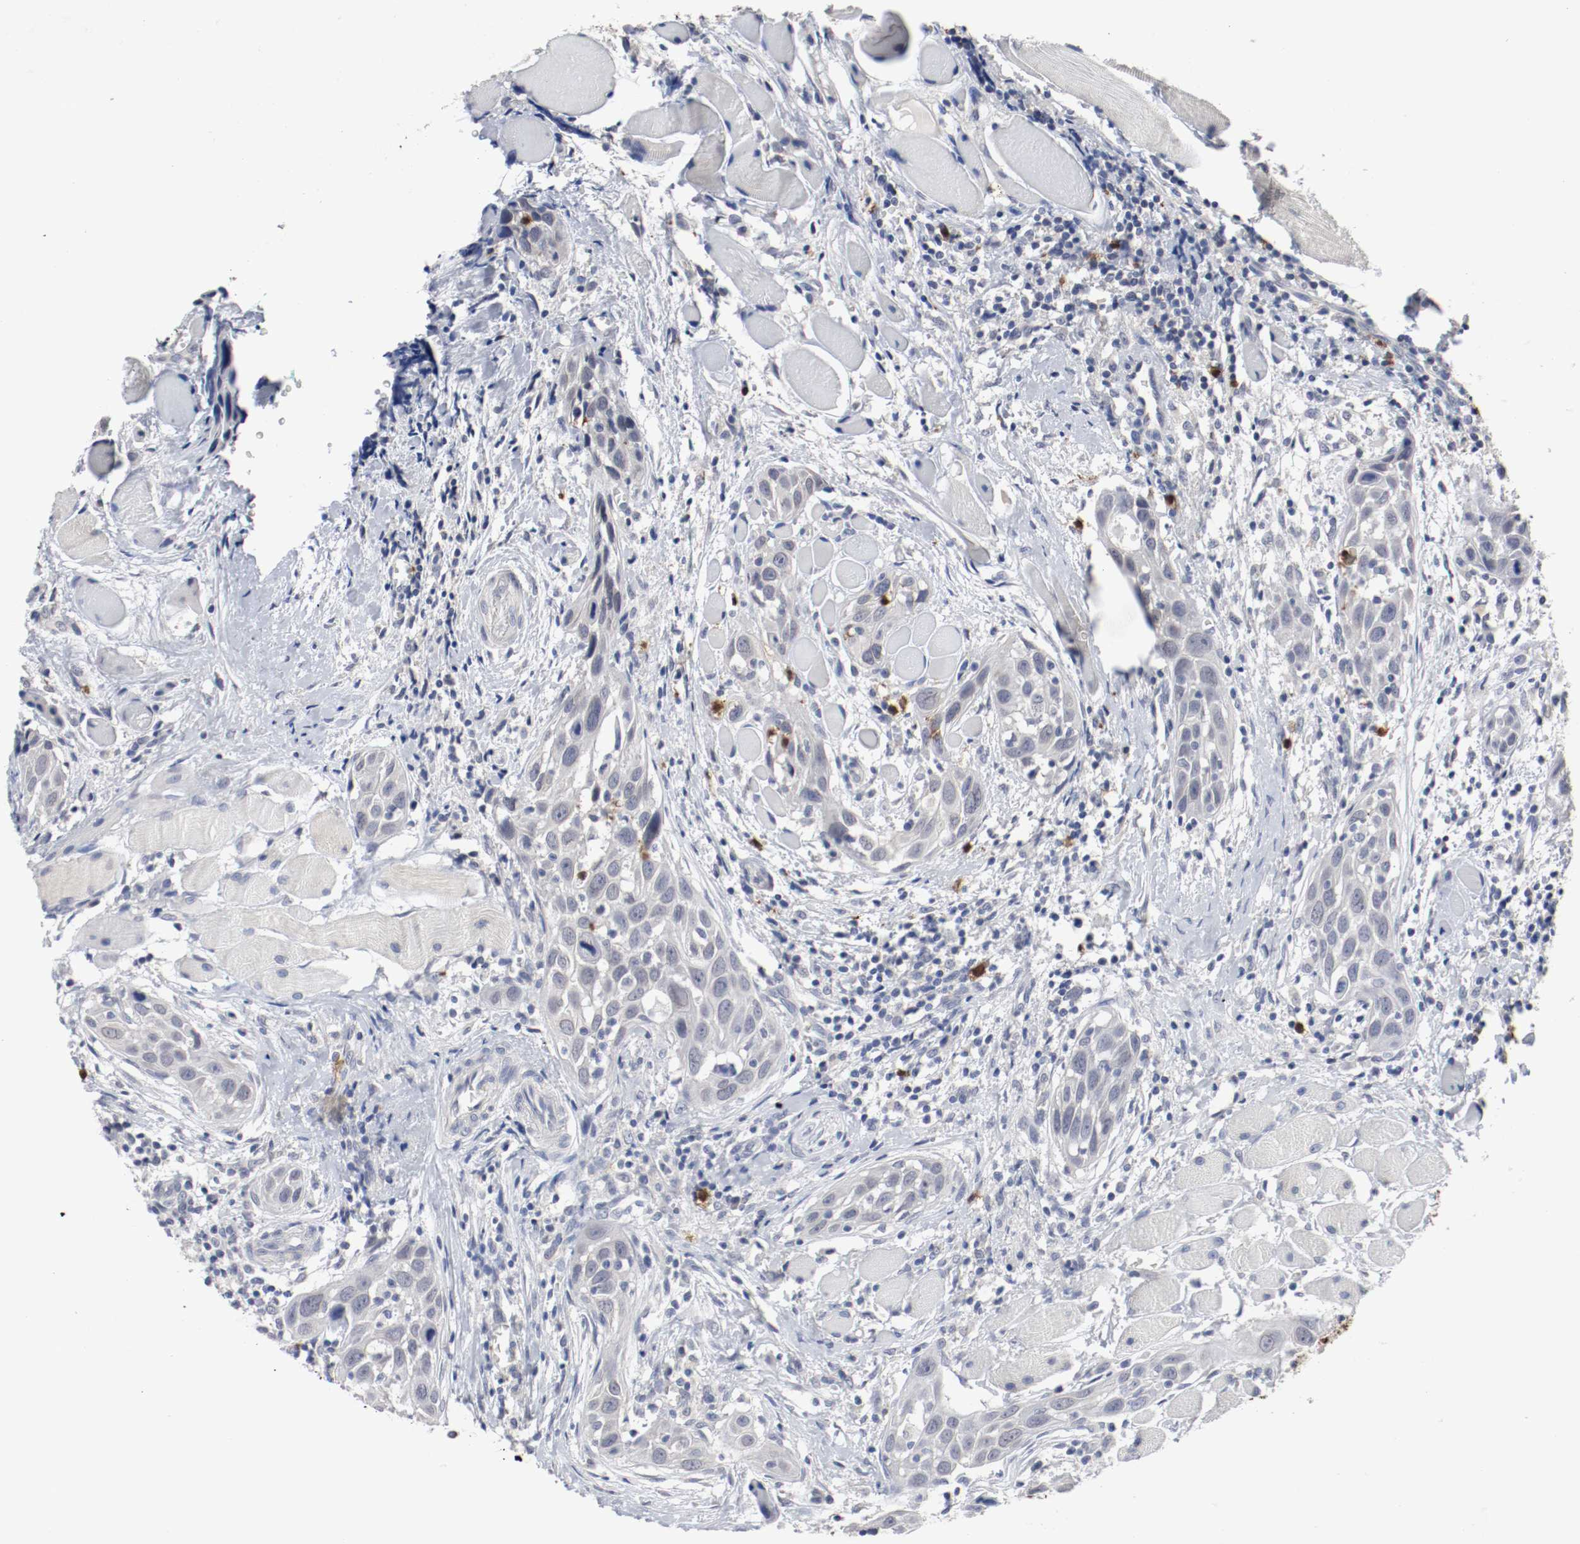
{"staining": {"intensity": "negative", "quantity": "none", "location": "none"}, "tissue": "head and neck cancer", "cell_type": "Tumor cells", "image_type": "cancer", "snomed": [{"axis": "morphology", "description": "Squamous cell carcinoma, NOS"}, {"axis": "topography", "description": "Oral tissue"}, {"axis": "topography", "description": "Head-Neck"}], "caption": "An immunohistochemistry image of squamous cell carcinoma (head and neck) is shown. There is no staining in tumor cells of squamous cell carcinoma (head and neck).", "gene": "CEBPE", "patient": {"sex": "female", "age": 50}}